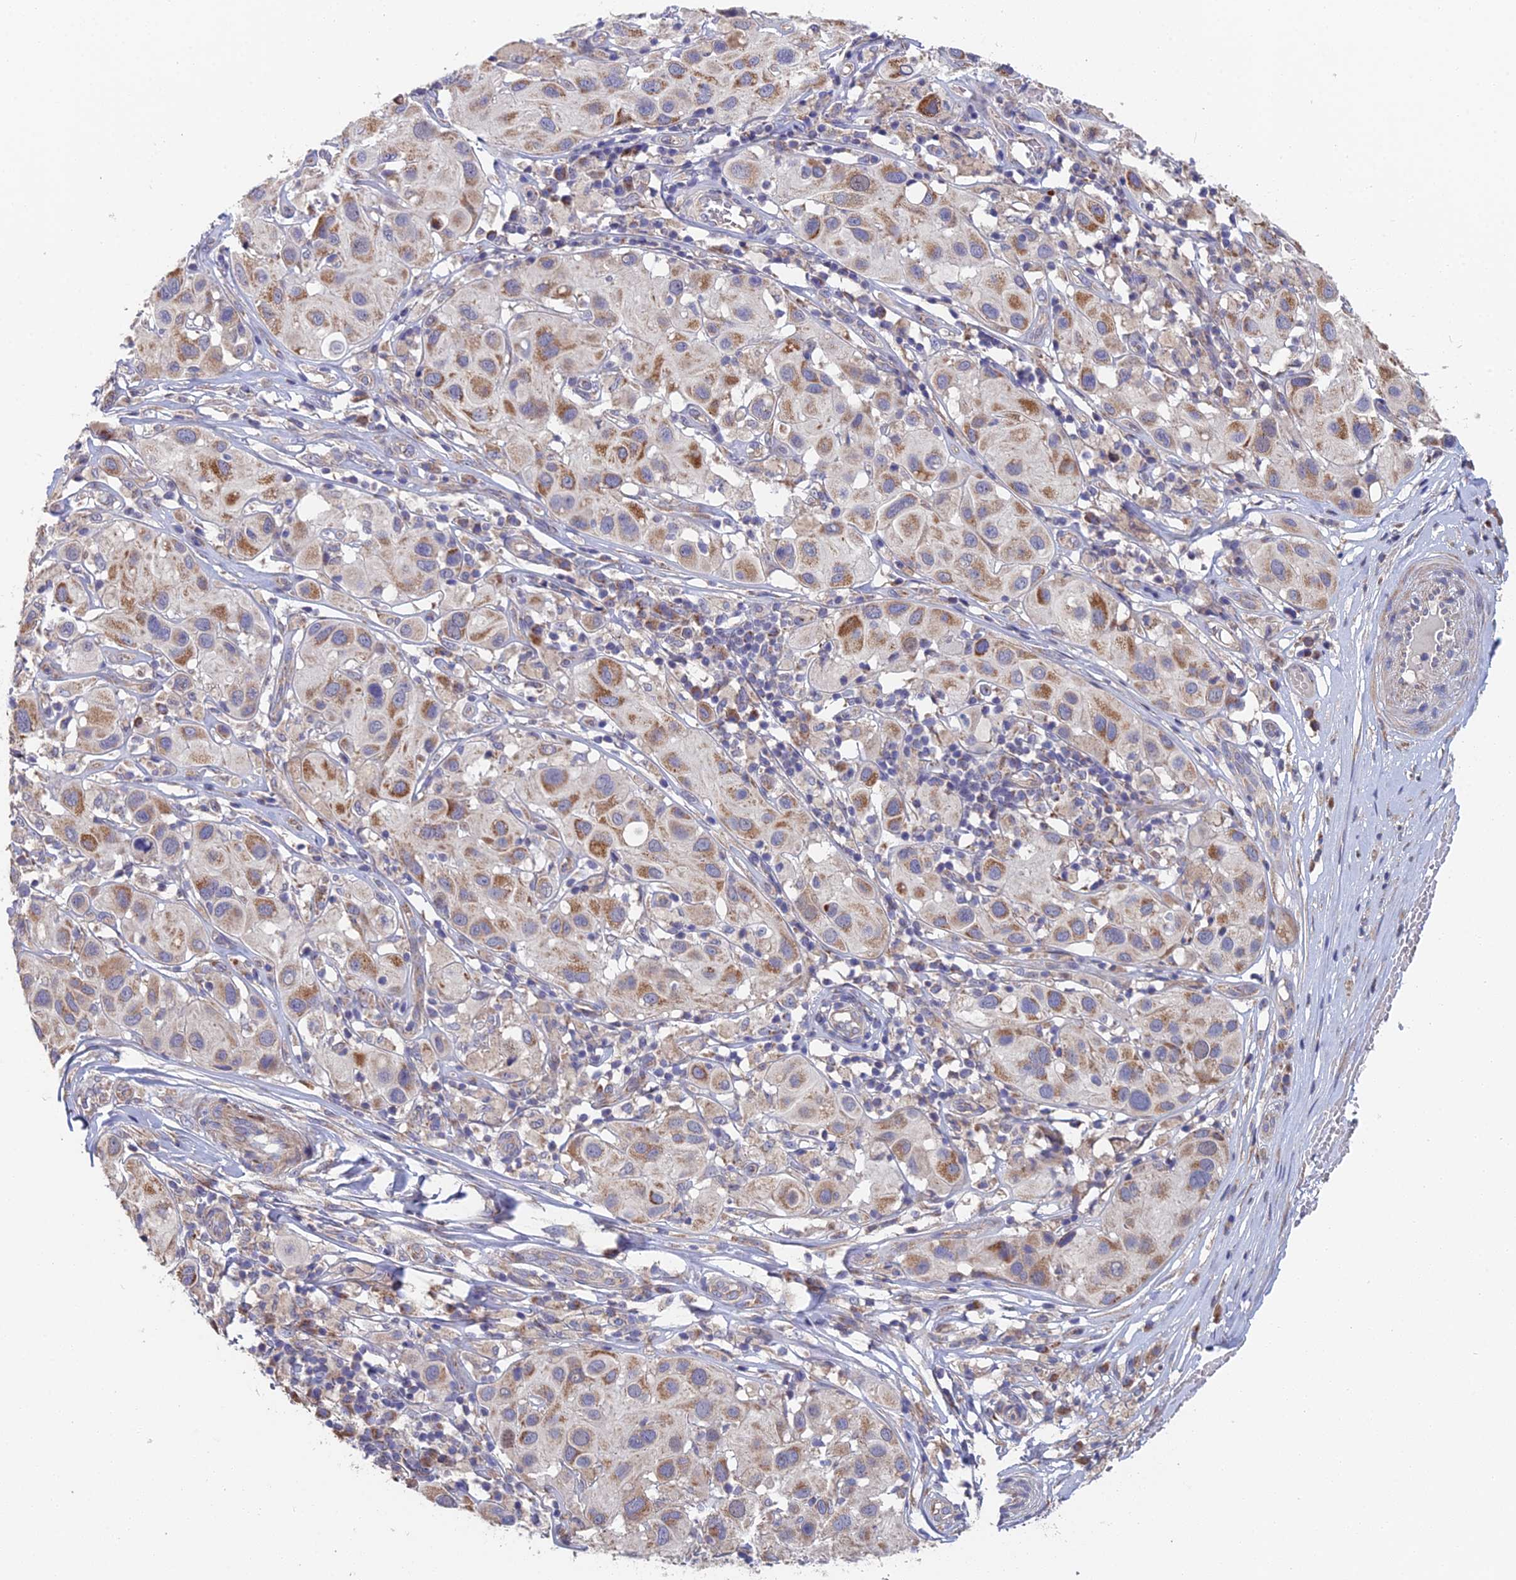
{"staining": {"intensity": "moderate", "quantity": ">75%", "location": "cytoplasmic/membranous"}, "tissue": "melanoma", "cell_type": "Tumor cells", "image_type": "cancer", "snomed": [{"axis": "morphology", "description": "Malignant melanoma, Metastatic site"}, {"axis": "topography", "description": "Skin"}], "caption": "This photomicrograph reveals immunohistochemistry staining of melanoma, with medium moderate cytoplasmic/membranous staining in about >75% of tumor cells.", "gene": "ECSIT", "patient": {"sex": "male", "age": 41}}